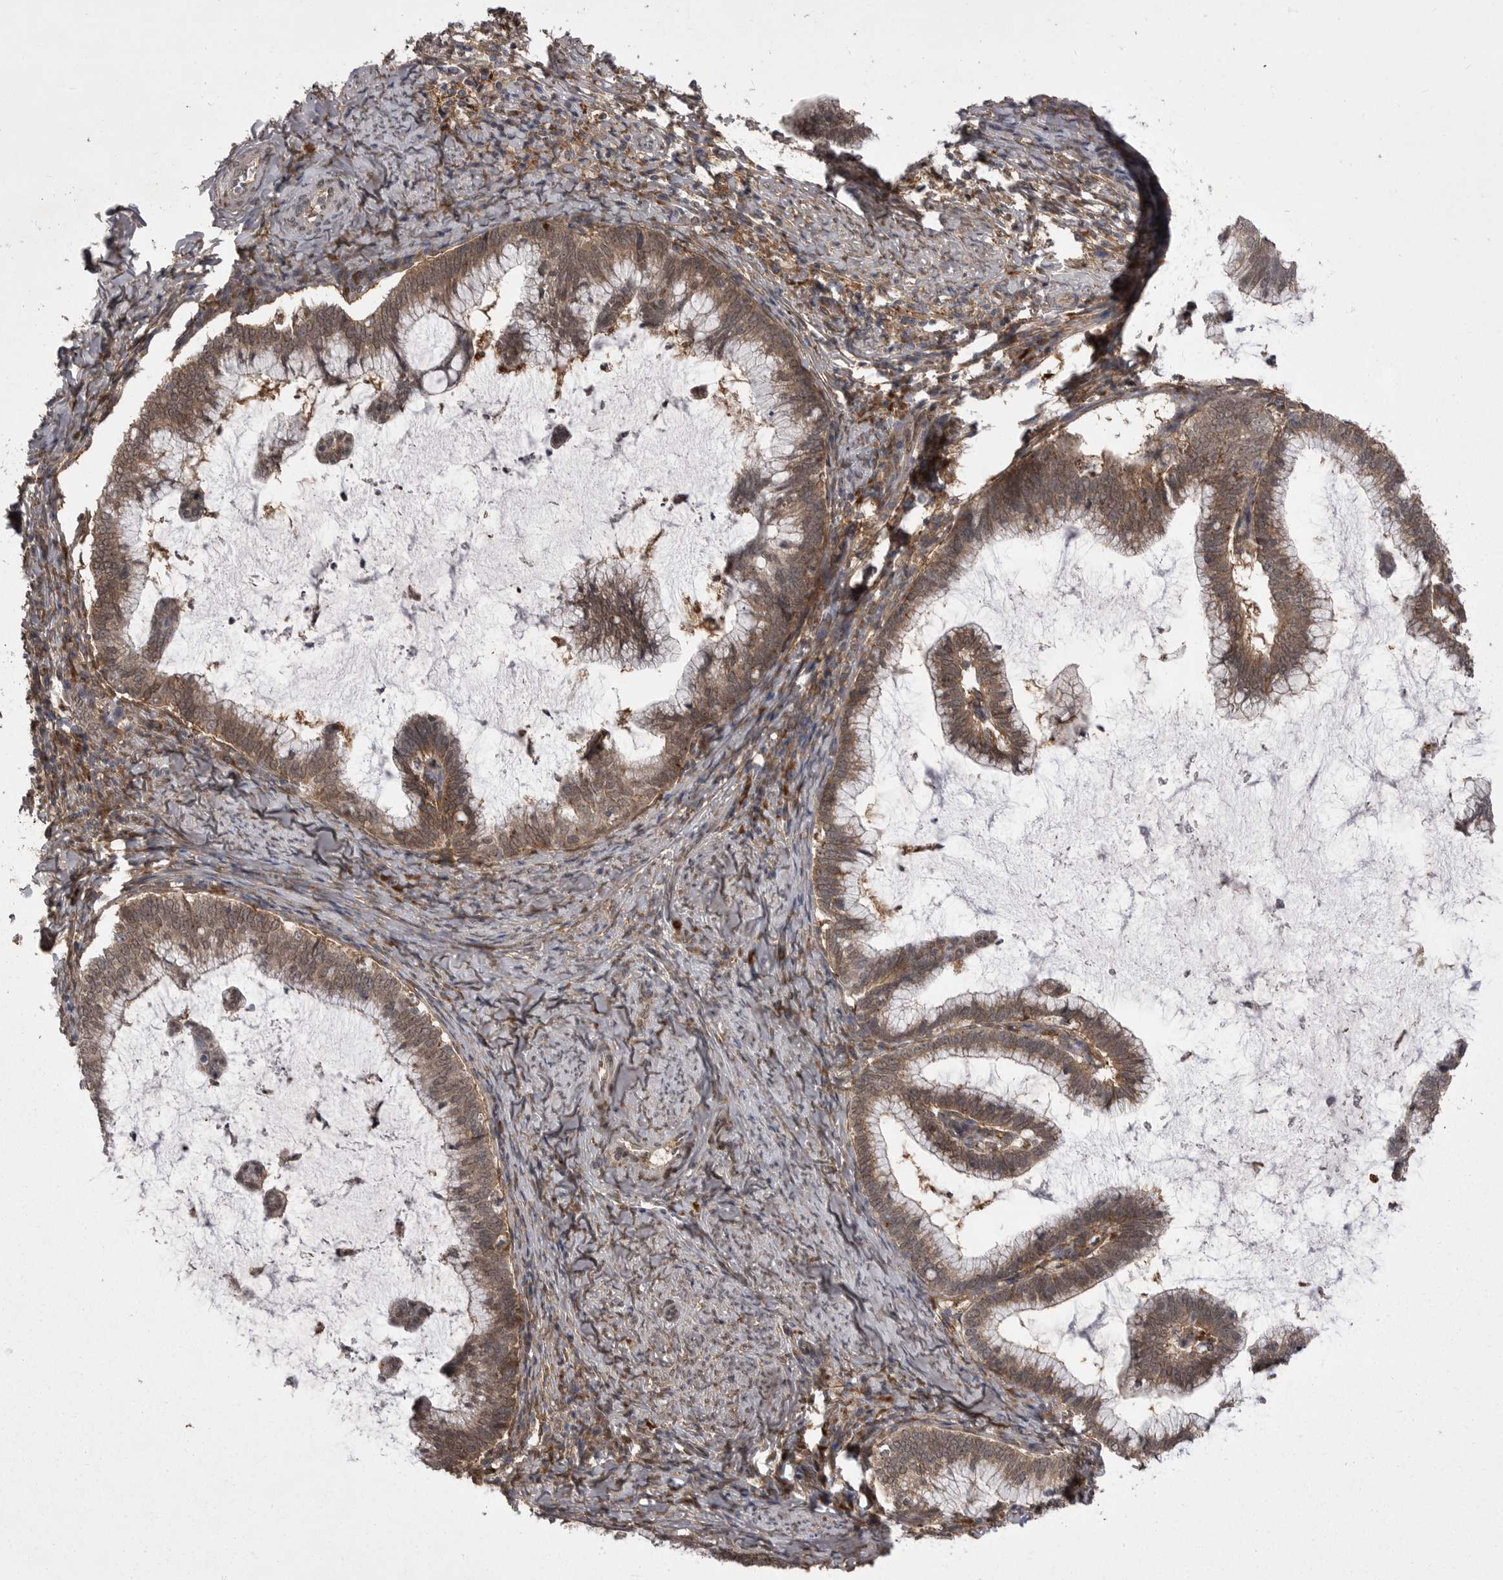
{"staining": {"intensity": "moderate", "quantity": ">75%", "location": "cytoplasmic/membranous"}, "tissue": "cervical cancer", "cell_type": "Tumor cells", "image_type": "cancer", "snomed": [{"axis": "morphology", "description": "Adenocarcinoma, NOS"}, {"axis": "topography", "description": "Cervix"}], "caption": "Adenocarcinoma (cervical) stained with a brown dye exhibits moderate cytoplasmic/membranous positive staining in about >75% of tumor cells.", "gene": "ABL1", "patient": {"sex": "female", "age": 36}}